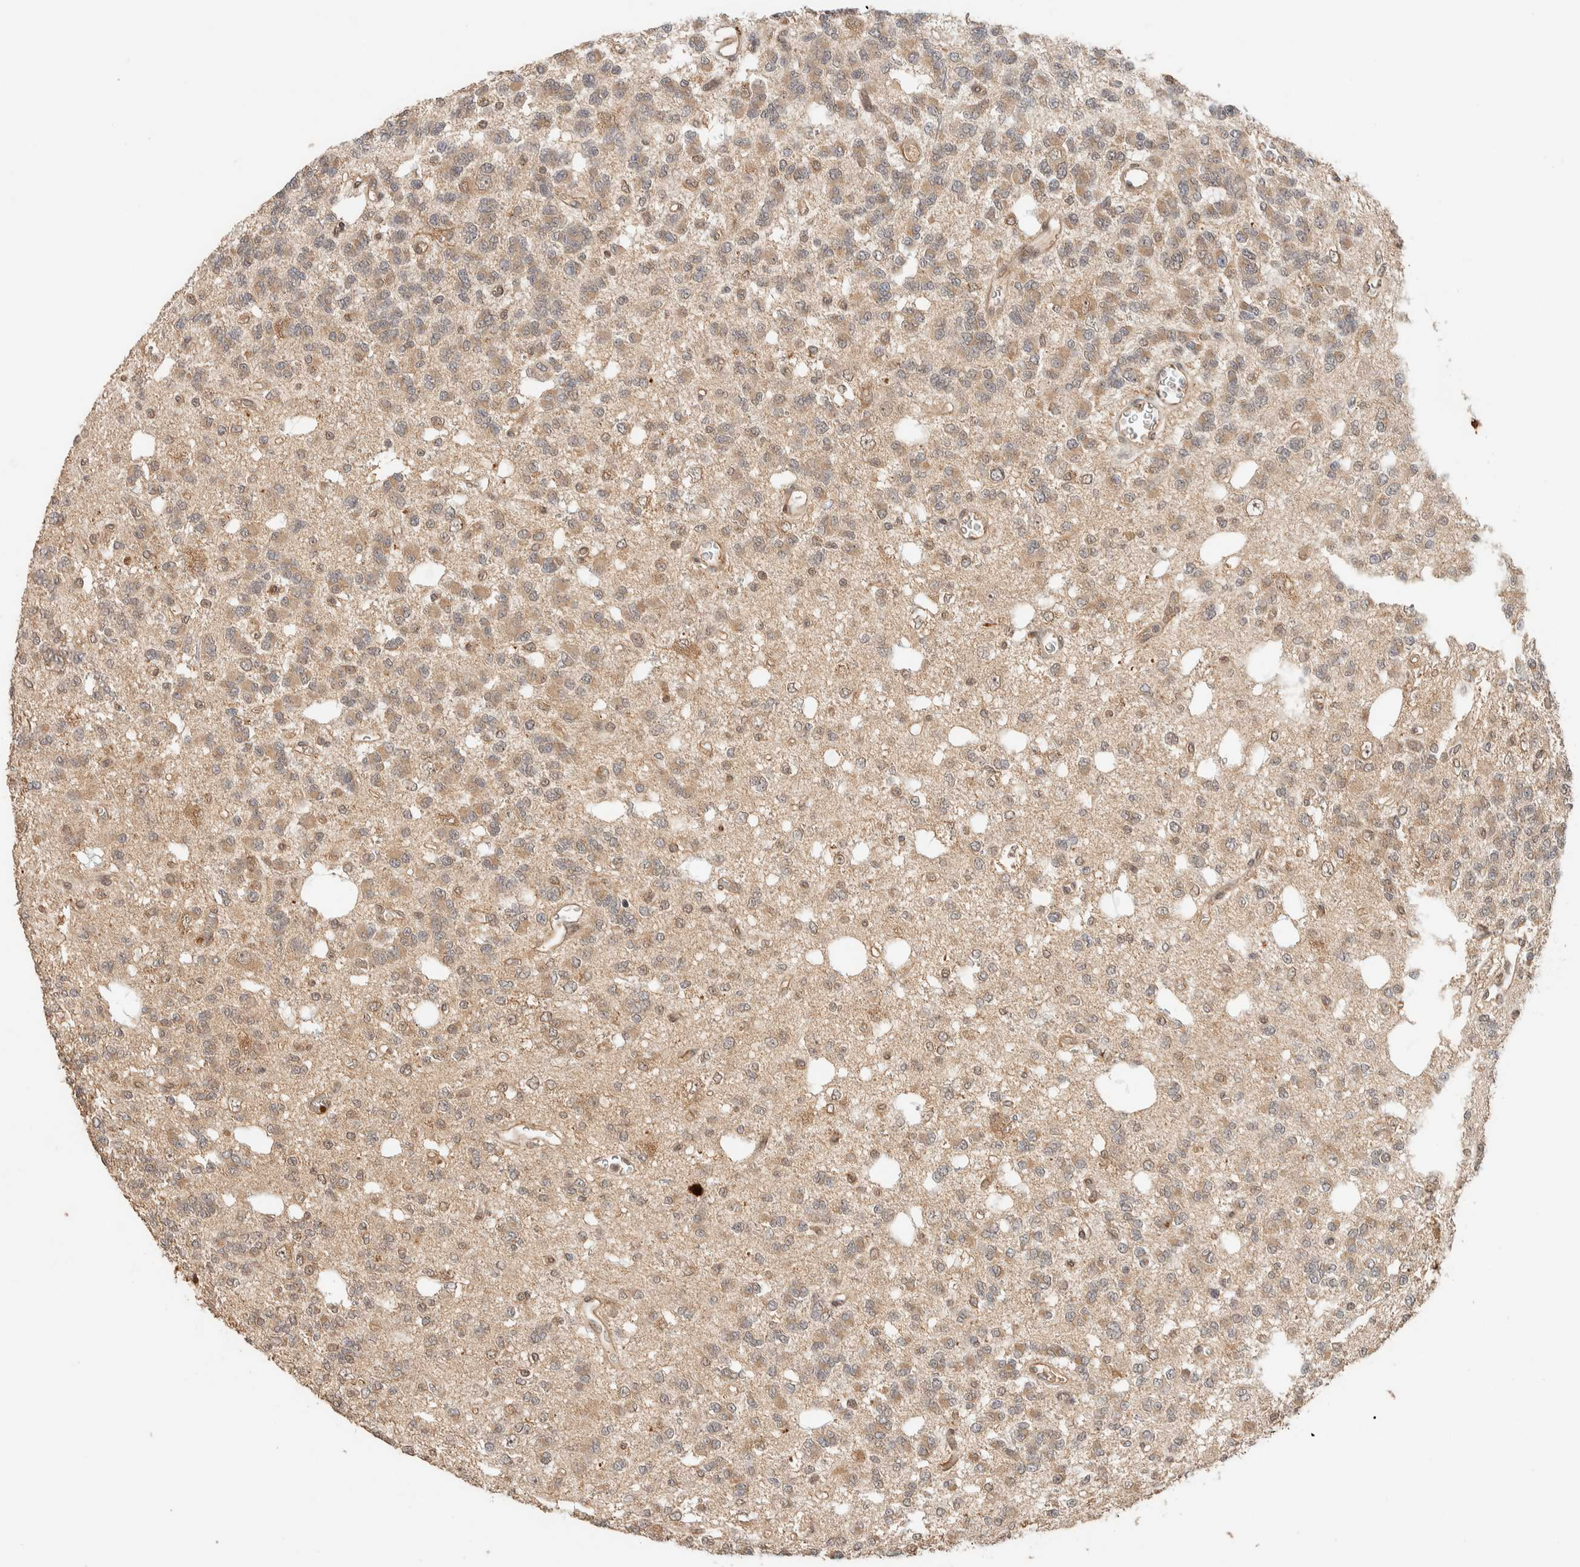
{"staining": {"intensity": "weak", "quantity": ">75%", "location": "cytoplasmic/membranous"}, "tissue": "glioma", "cell_type": "Tumor cells", "image_type": "cancer", "snomed": [{"axis": "morphology", "description": "Glioma, malignant, Low grade"}, {"axis": "topography", "description": "Brain"}], "caption": "Protein expression analysis of malignant low-grade glioma reveals weak cytoplasmic/membranous expression in about >75% of tumor cells.", "gene": "ZBTB2", "patient": {"sex": "male", "age": 38}}